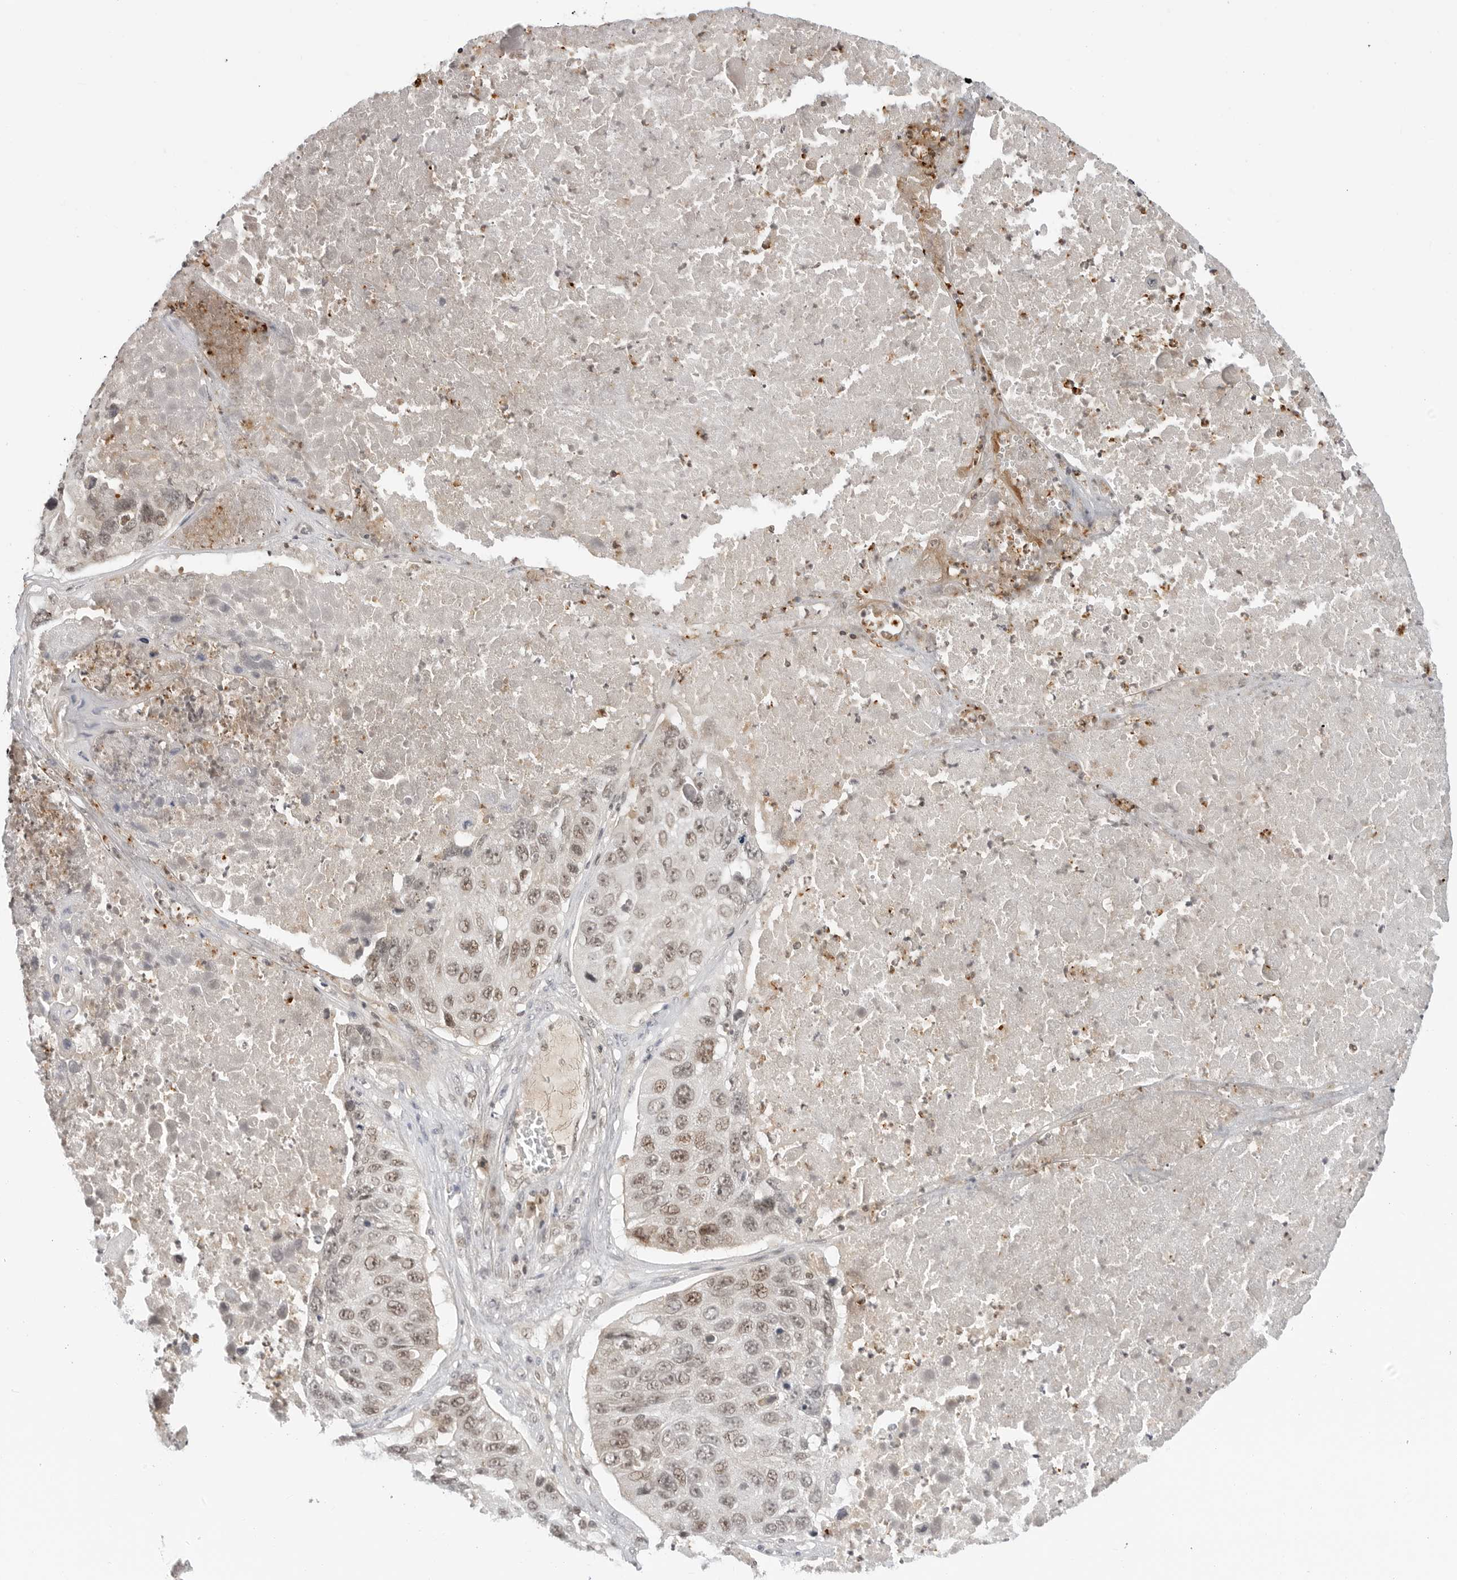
{"staining": {"intensity": "moderate", "quantity": ">75%", "location": "nuclear"}, "tissue": "lung cancer", "cell_type": "Tumor cells", "image_type": "cancer", "snomed": [{"axis": "morphology", "description": "Squamous cell carcinoma, NOS"}, {"axis": "topography", "description": "Lung"}], "caption": "Immunohistochemical staining of lung cancer (squamous cell carcinoma) displays moderate nuclear protein staining in about >75% of tumor cells.", "gene": "C8orf33", "patient": {"sex": "male", "age": 61}}